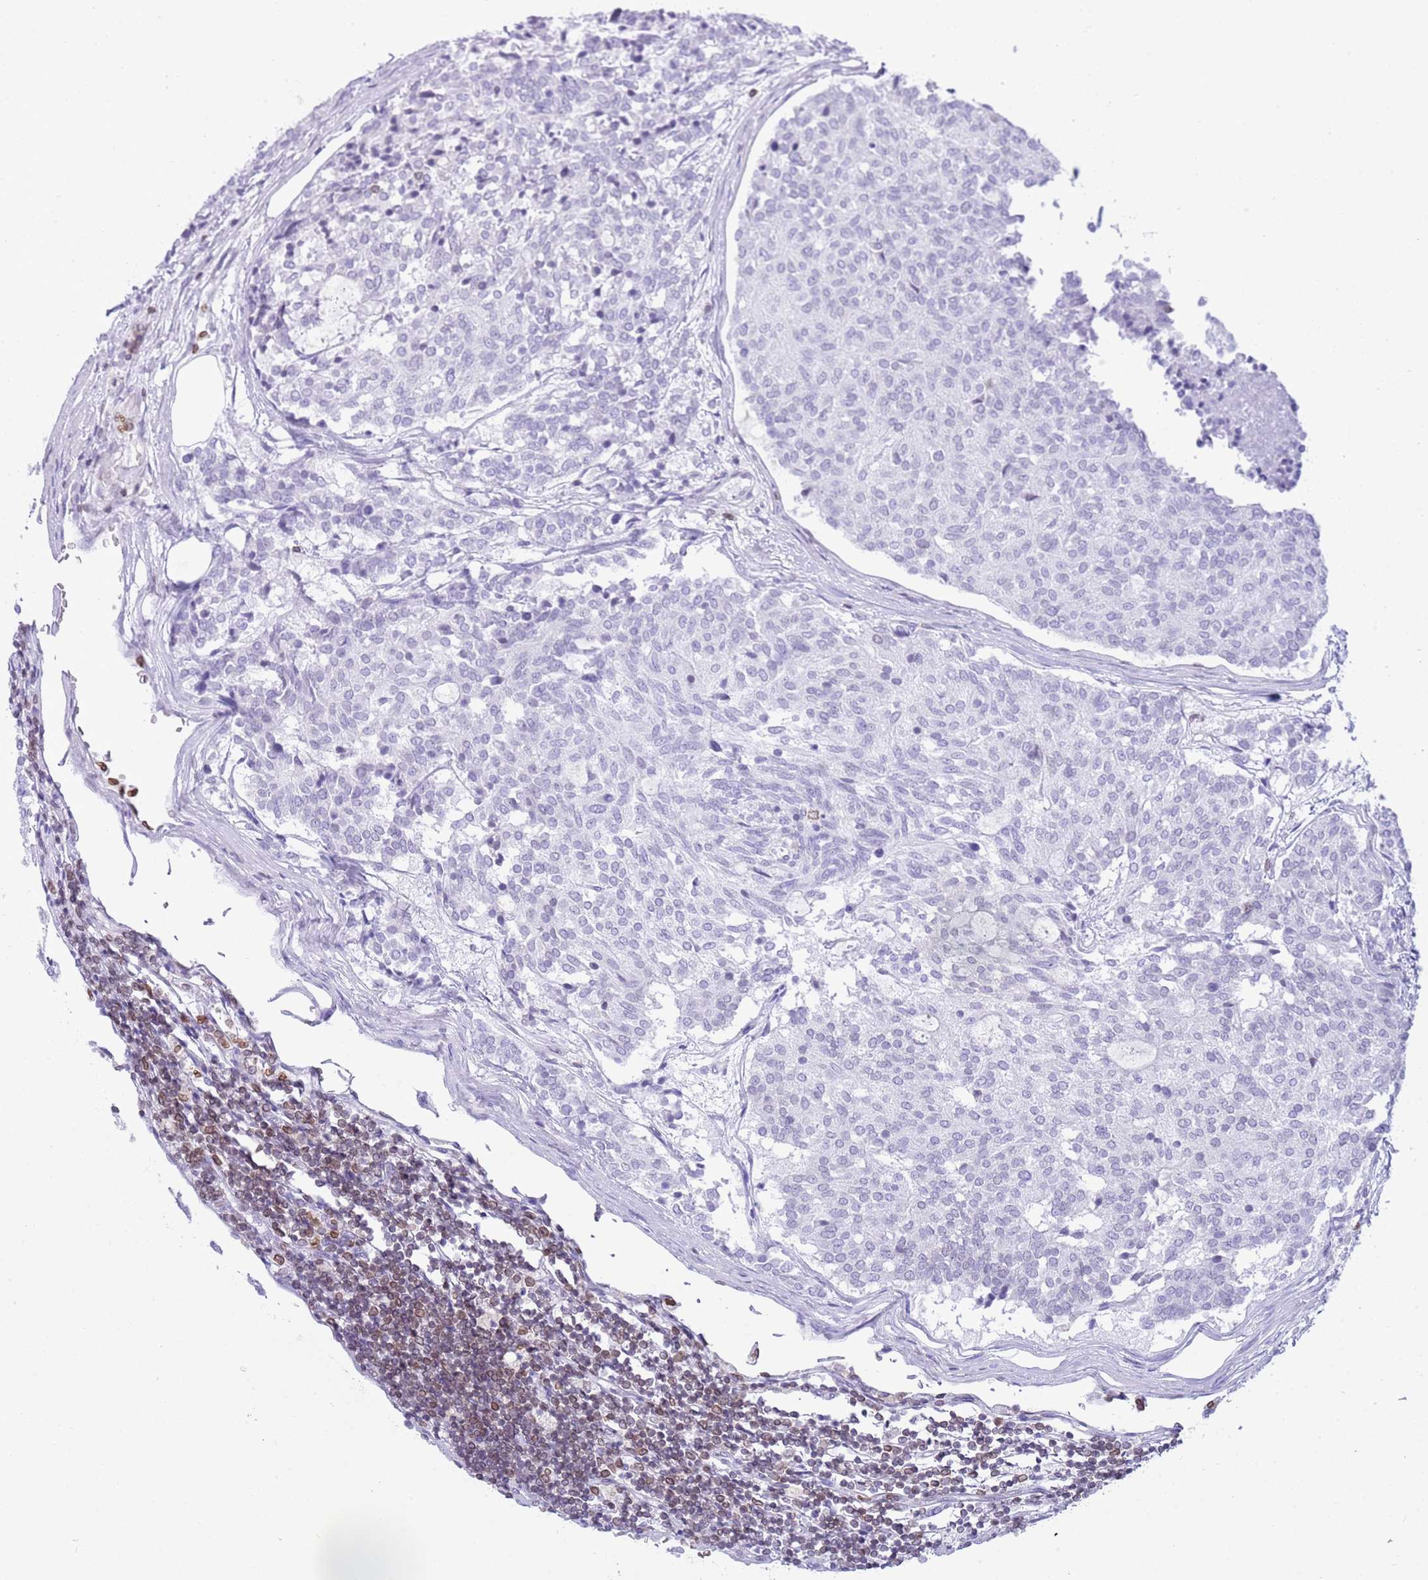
{"staining": {"intensity": "negative", "quantity": "none", "location": "none"}, "tissue": "carcinoid", "cell_type": "Tumor cells", "image_type": "cancer", "snomed": [{"axis": "morphology", "description": "Carcinoid, malignant, NOS"}, {"axis": "topography", "description": "Pancreas"}], "caption": "High power microscopy histopathology image of an immunohistochemistry (IHC) photomicrograph of carcinoid, revealing no significant expression in tumor cells.", "gene": "LBR", "patient": {"sex": "female", "age": 54}}